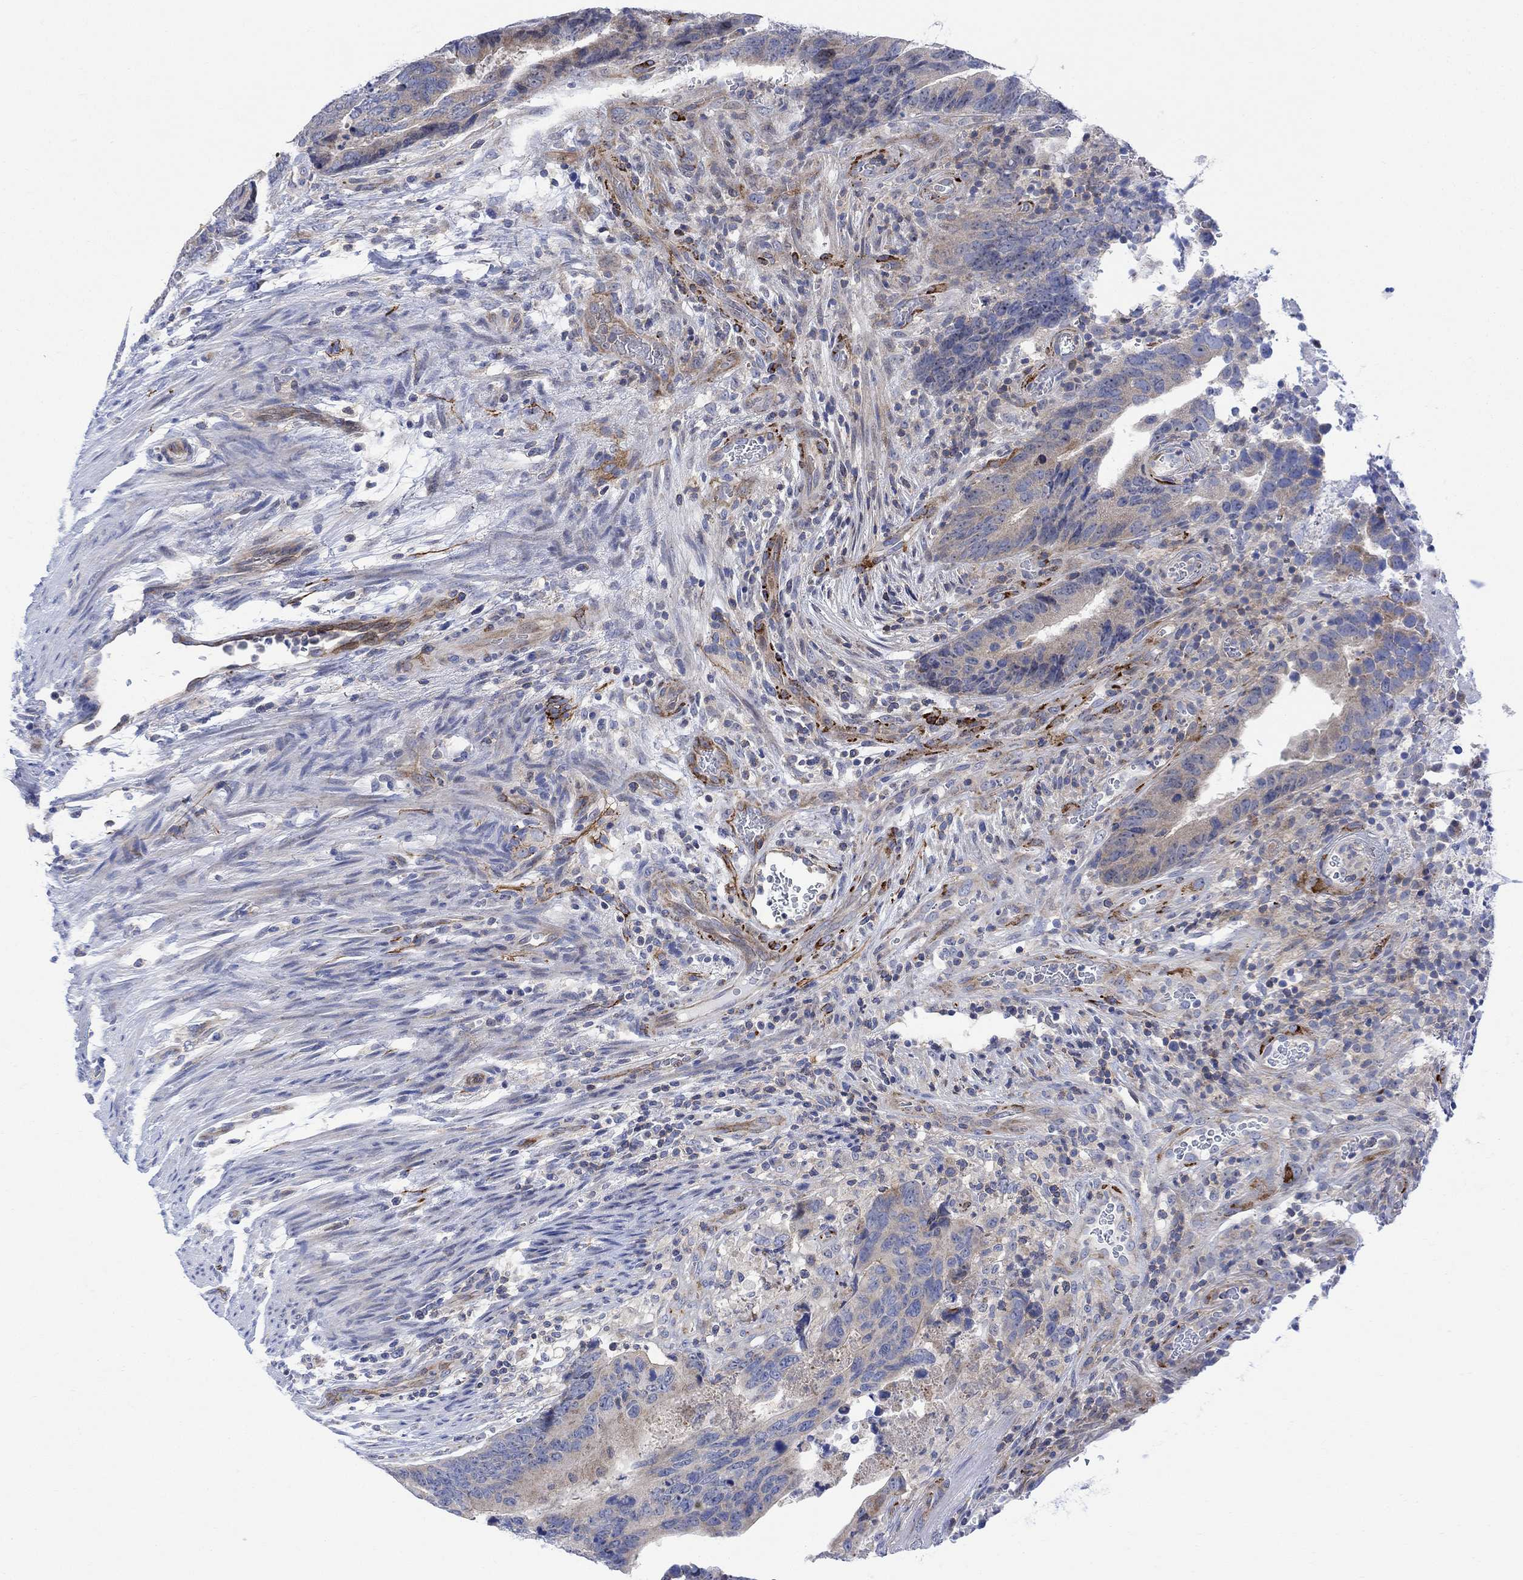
{"staining": {"intensity": "weak", "quantity": "<25%", "location": "cytoplasmic/membranous"}, "tissue": "colorectal cancer", "cell_type": "Tumor cells", "image_type": "cancer", "snomed": [{"axis": "morphology", "description": "Adenocarcinoma, NOS"}, {"axis": "topography", "description": "Colon"}], "caption": "High power microscopy image of an immunohistochemistry (IHC) histopathology image of colorectal cancer (adenocarcinoma), revealing no significant expression in tumor cells.", "gene": "ARSK", "patient": {"sex": "female", "age": 56}}